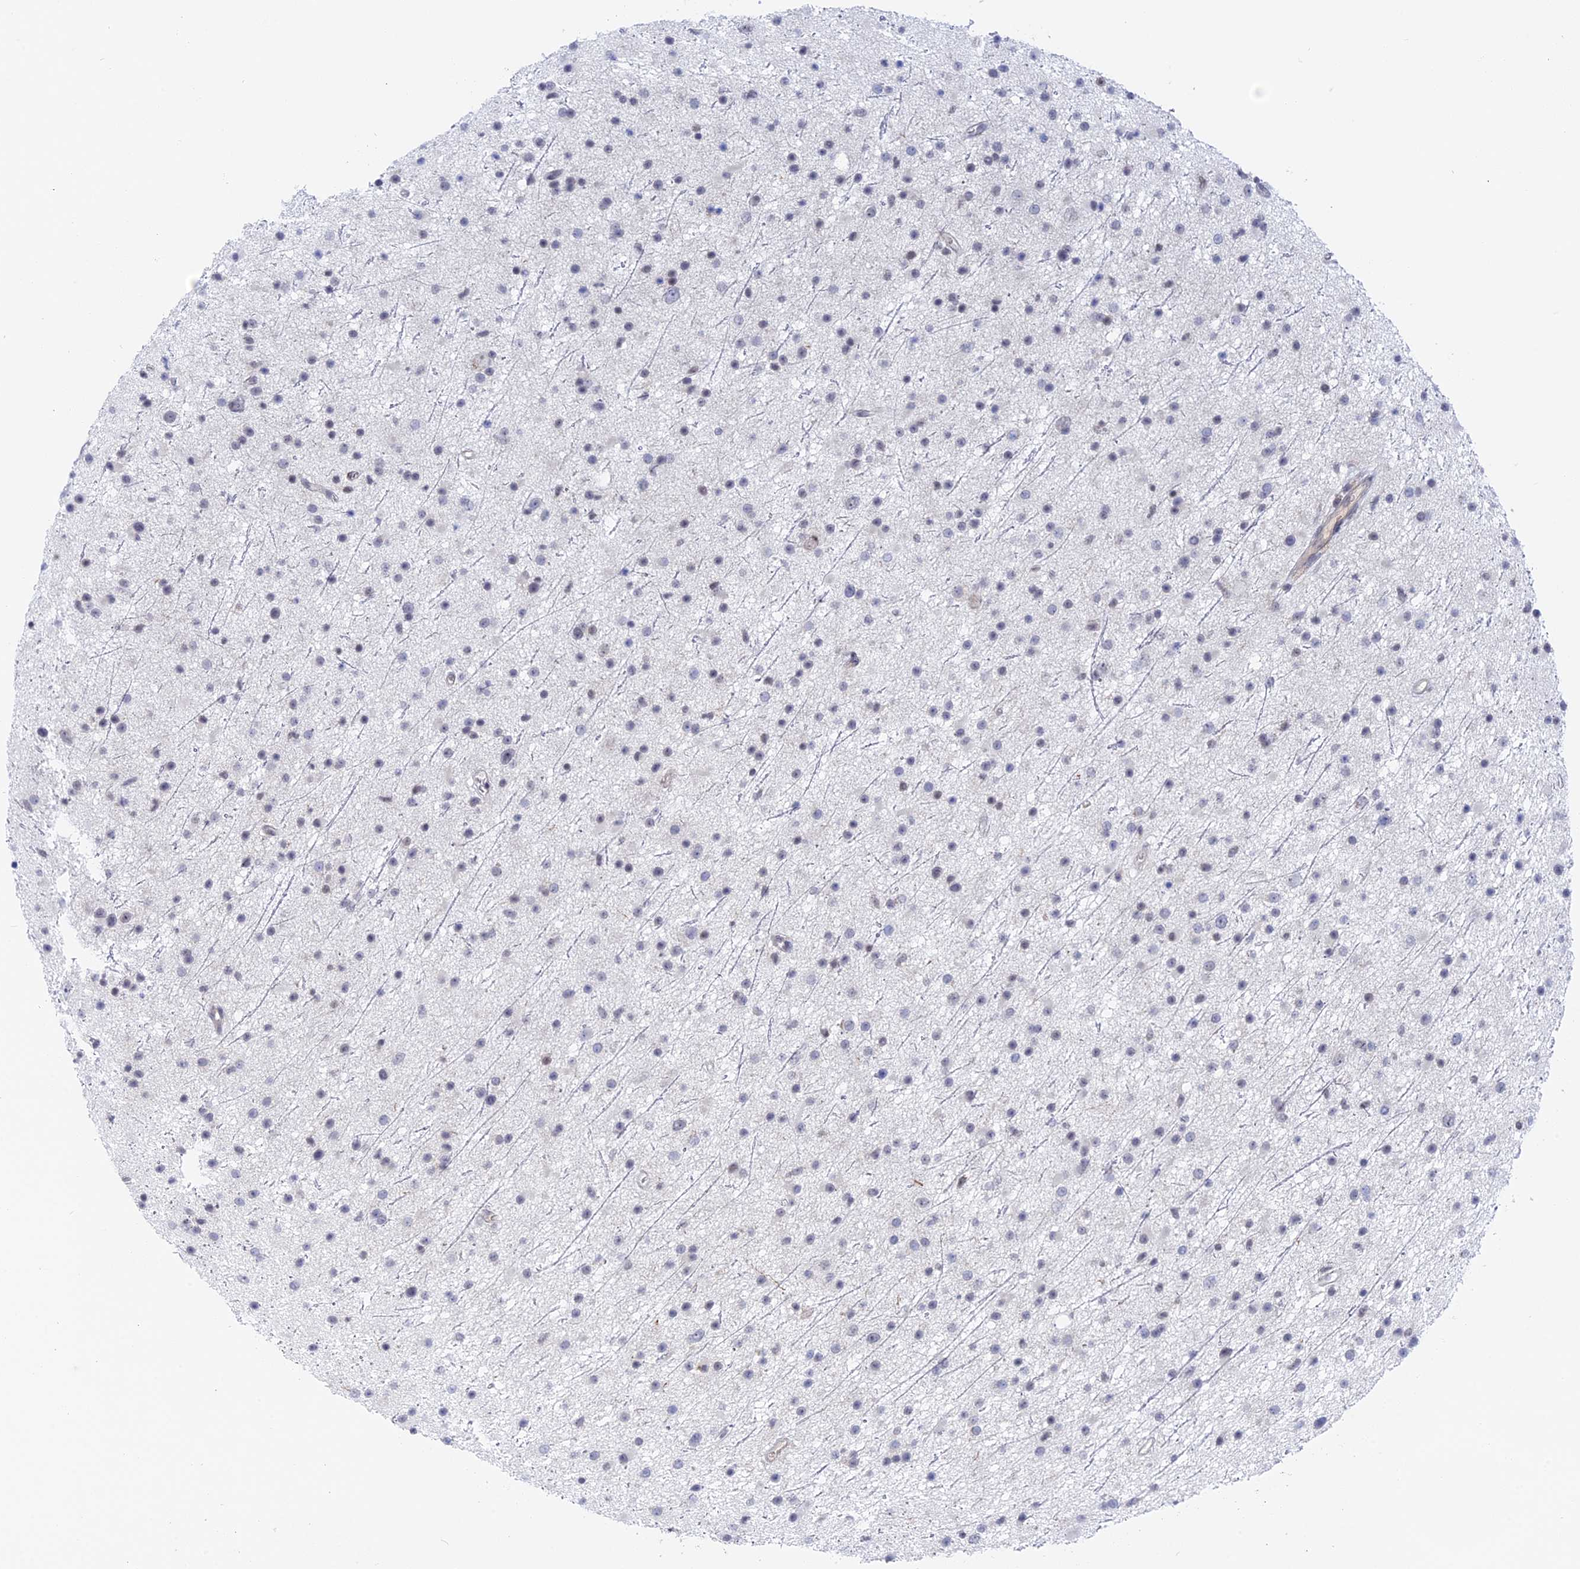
{"staining": {"intensity": "negative", "quantity": "none", "location": "none"}, "tissue": "glioma", "cell_type": "Tumor cells", "image_type": "cancer", "snomed": [{"axis": "morphology", "description": "Glioma, malignant, Low grade"}, {"axis": "topography", "description": "Cerebral cortex"}], "caption": "Immunohistochemistry (IHC) histopathology image of neoplastic tissue: malignant glioma (low-grade) stained with DAB exhibits no significant protein staining in tumor cells. Nuclei are stained in blue.", "gene": "BRD2", "patient": {"sex": "female", "age": 39}}